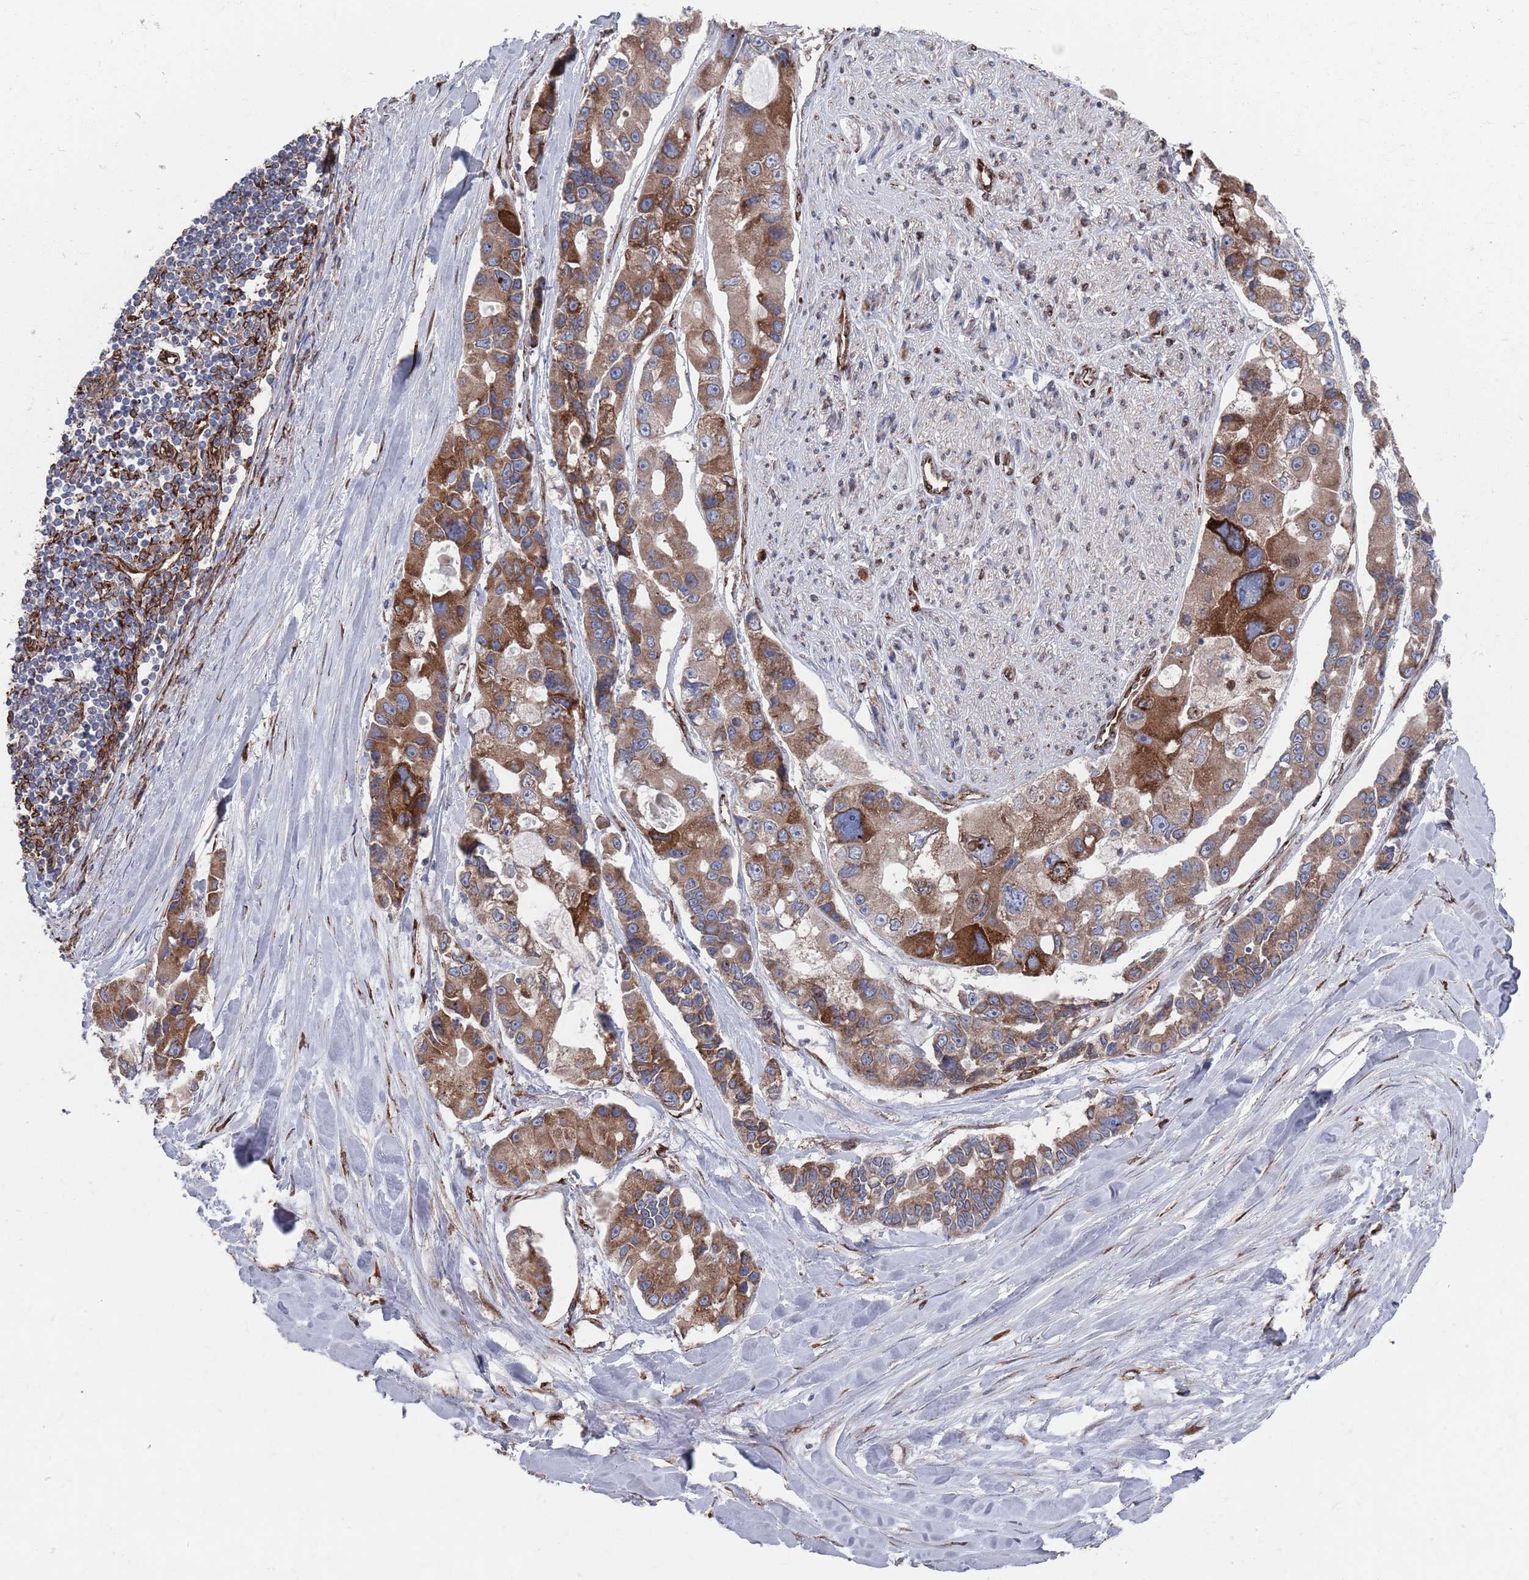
{"staining": {"intensity": "strong", "quantity": "25%-75%", "location": "cytoplasmic/membranous"}, "tissue": "lung cancer", "cell_type": "Tumor cells", "image_type": "cancer", "snomed": [{"axis": "morphology", "description": "Adenocarcinoma, NOS"}, {"axis": "topography", "description": "Lung"}], "caption": "Immunohistochemistry of human adenocarcinoma (lung) shows high levels of strong cytoplasmic/membranous positivity in about 25%-75% of tumor cells. The staining is performed using DAB brown chromogen to label protein expression. The nuclei are counter-stained blue using hematoxylin.", "gene": "CCDC106", "patient": {"sex": "female", "age": 54}}